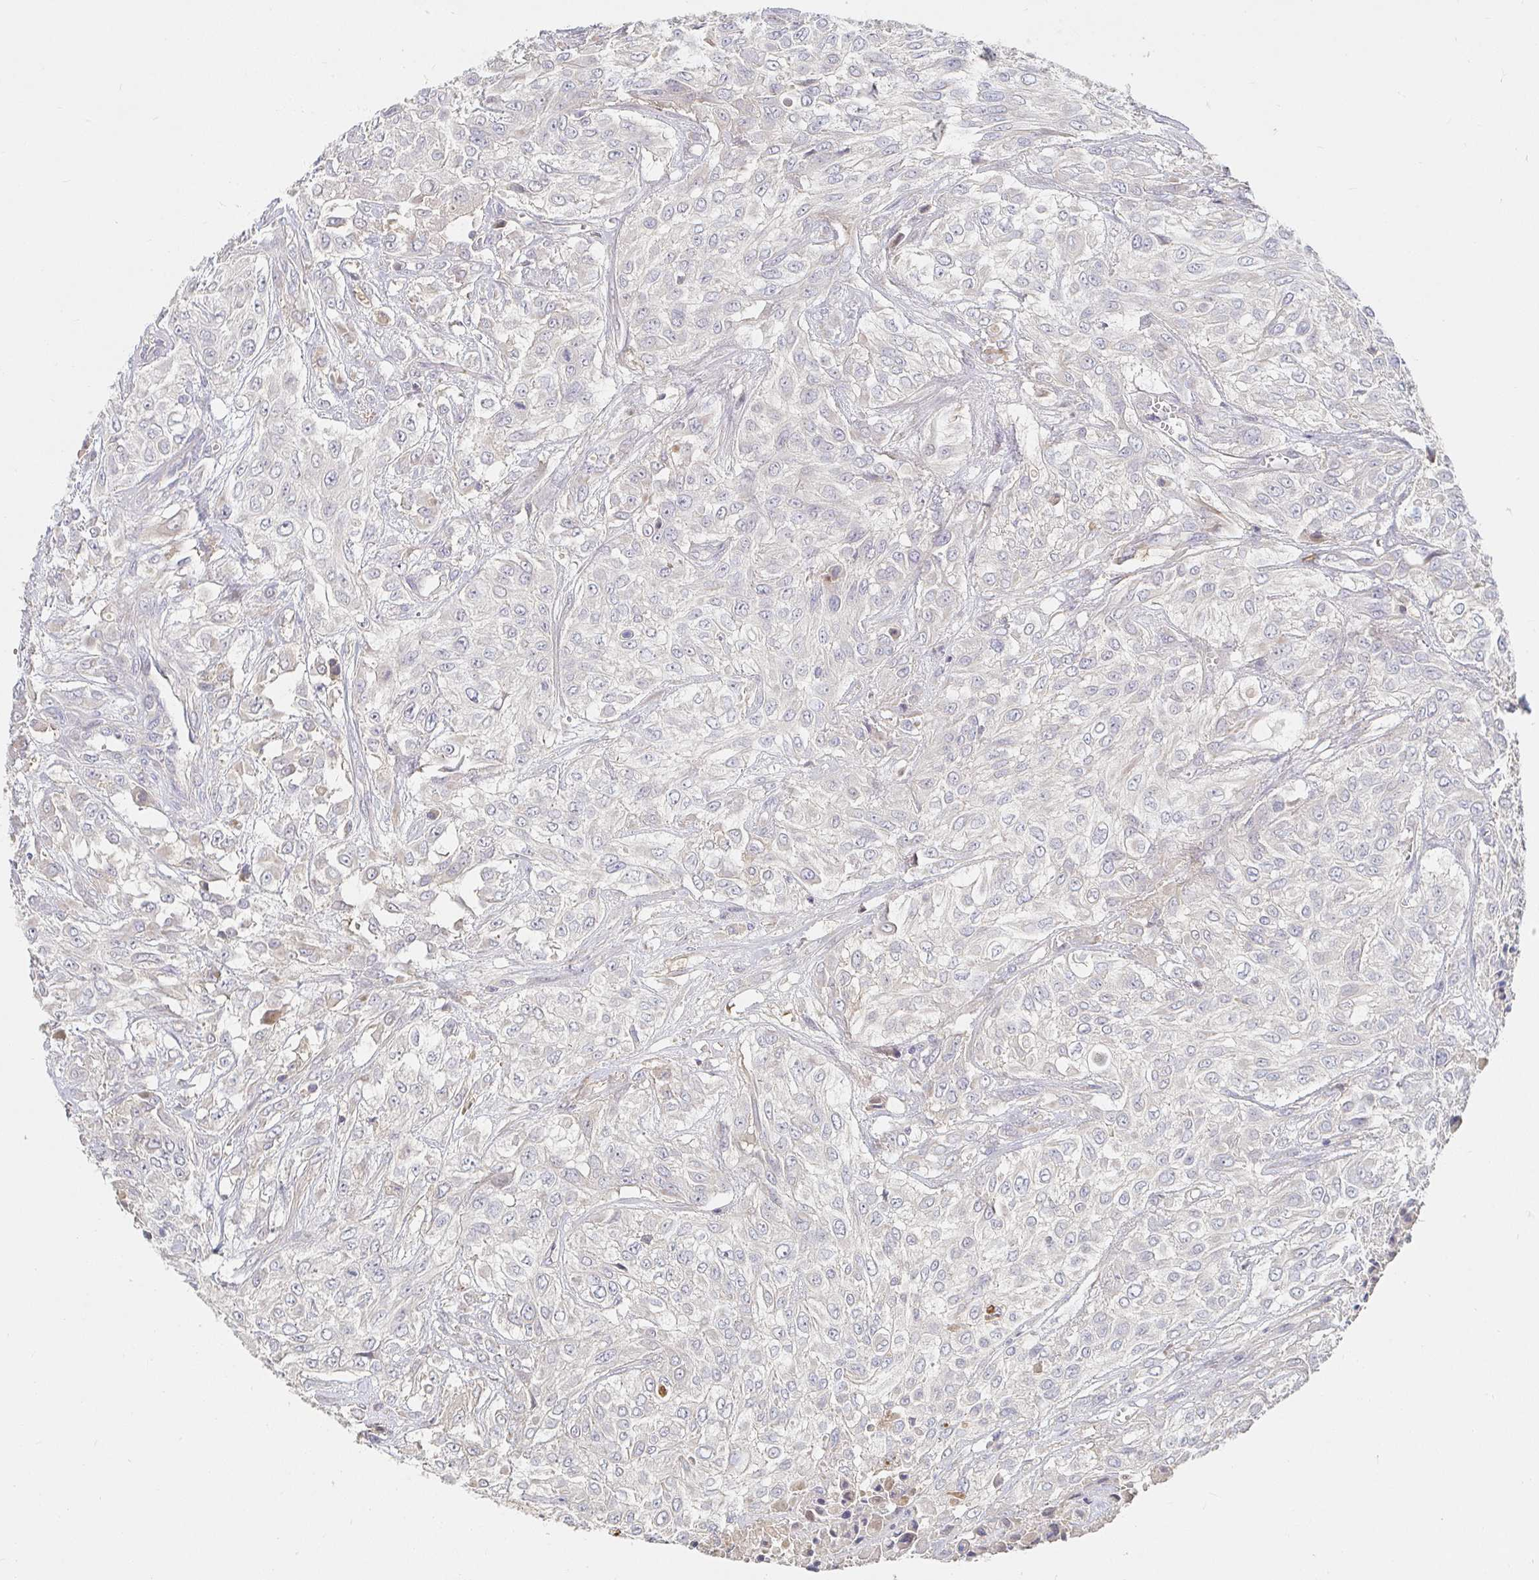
{"staining": {"intensity": "negative", "quantity": "none", "location": "none"}, "tissue": "urothelial cancer", "cell_type": "Tumor cells", "image_type": "cancer", "snomed": [{"axis": "morphology", "description": "Urothelial carcinoma, High grade"}, {"axis": "topography", "description": "Urinary bladder"}], "caption": "Immunohistochemistry (IHC) image of human high-grade urothelial carcinoma stained for a protein (brown), which reveals no expression in tumor cells.", "gene": "NME9", "patient": {"sex": "male", "age": 57}}